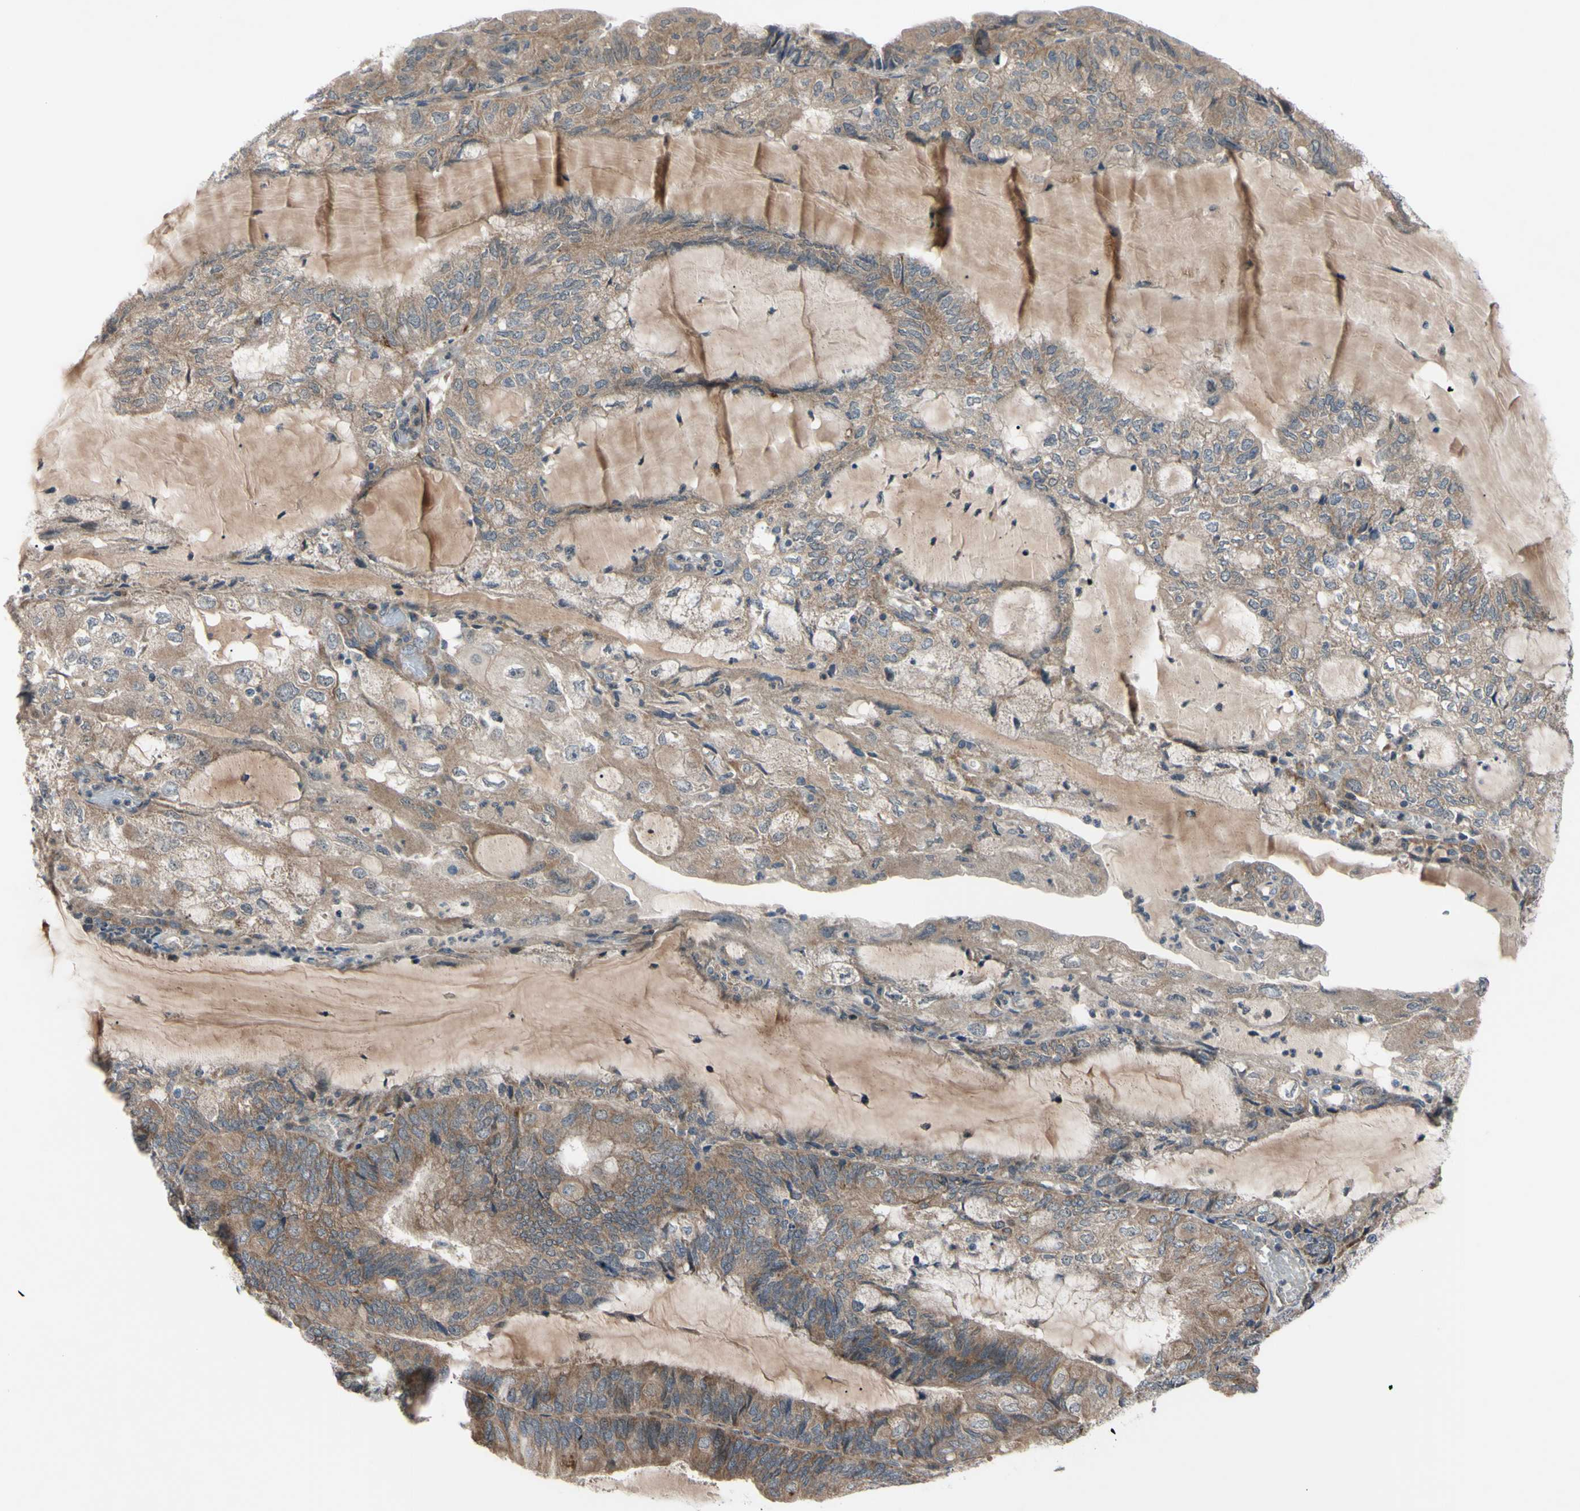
{"staining": {"intensity": "moderate", "quantity": ">75%", "location": "cytoplasmic/membranous"}, "tissue": "endometrial cancer", "cell_type": "Tumor cells", "image_type": "cancer", "snomed": [{"axis": "morphology", "description": "Adenocarcinoma, NOS"}, {"axis": "topography", "description": "Endometrium"}], "caption": "Endometrial cancer stained for a protein (brown) reveals moderate cytoplasmic/membranous positive expression in approximately >75% of tumor cells.", "gene": "SVIL", "patient": {"sex": "female", "age": 81}}